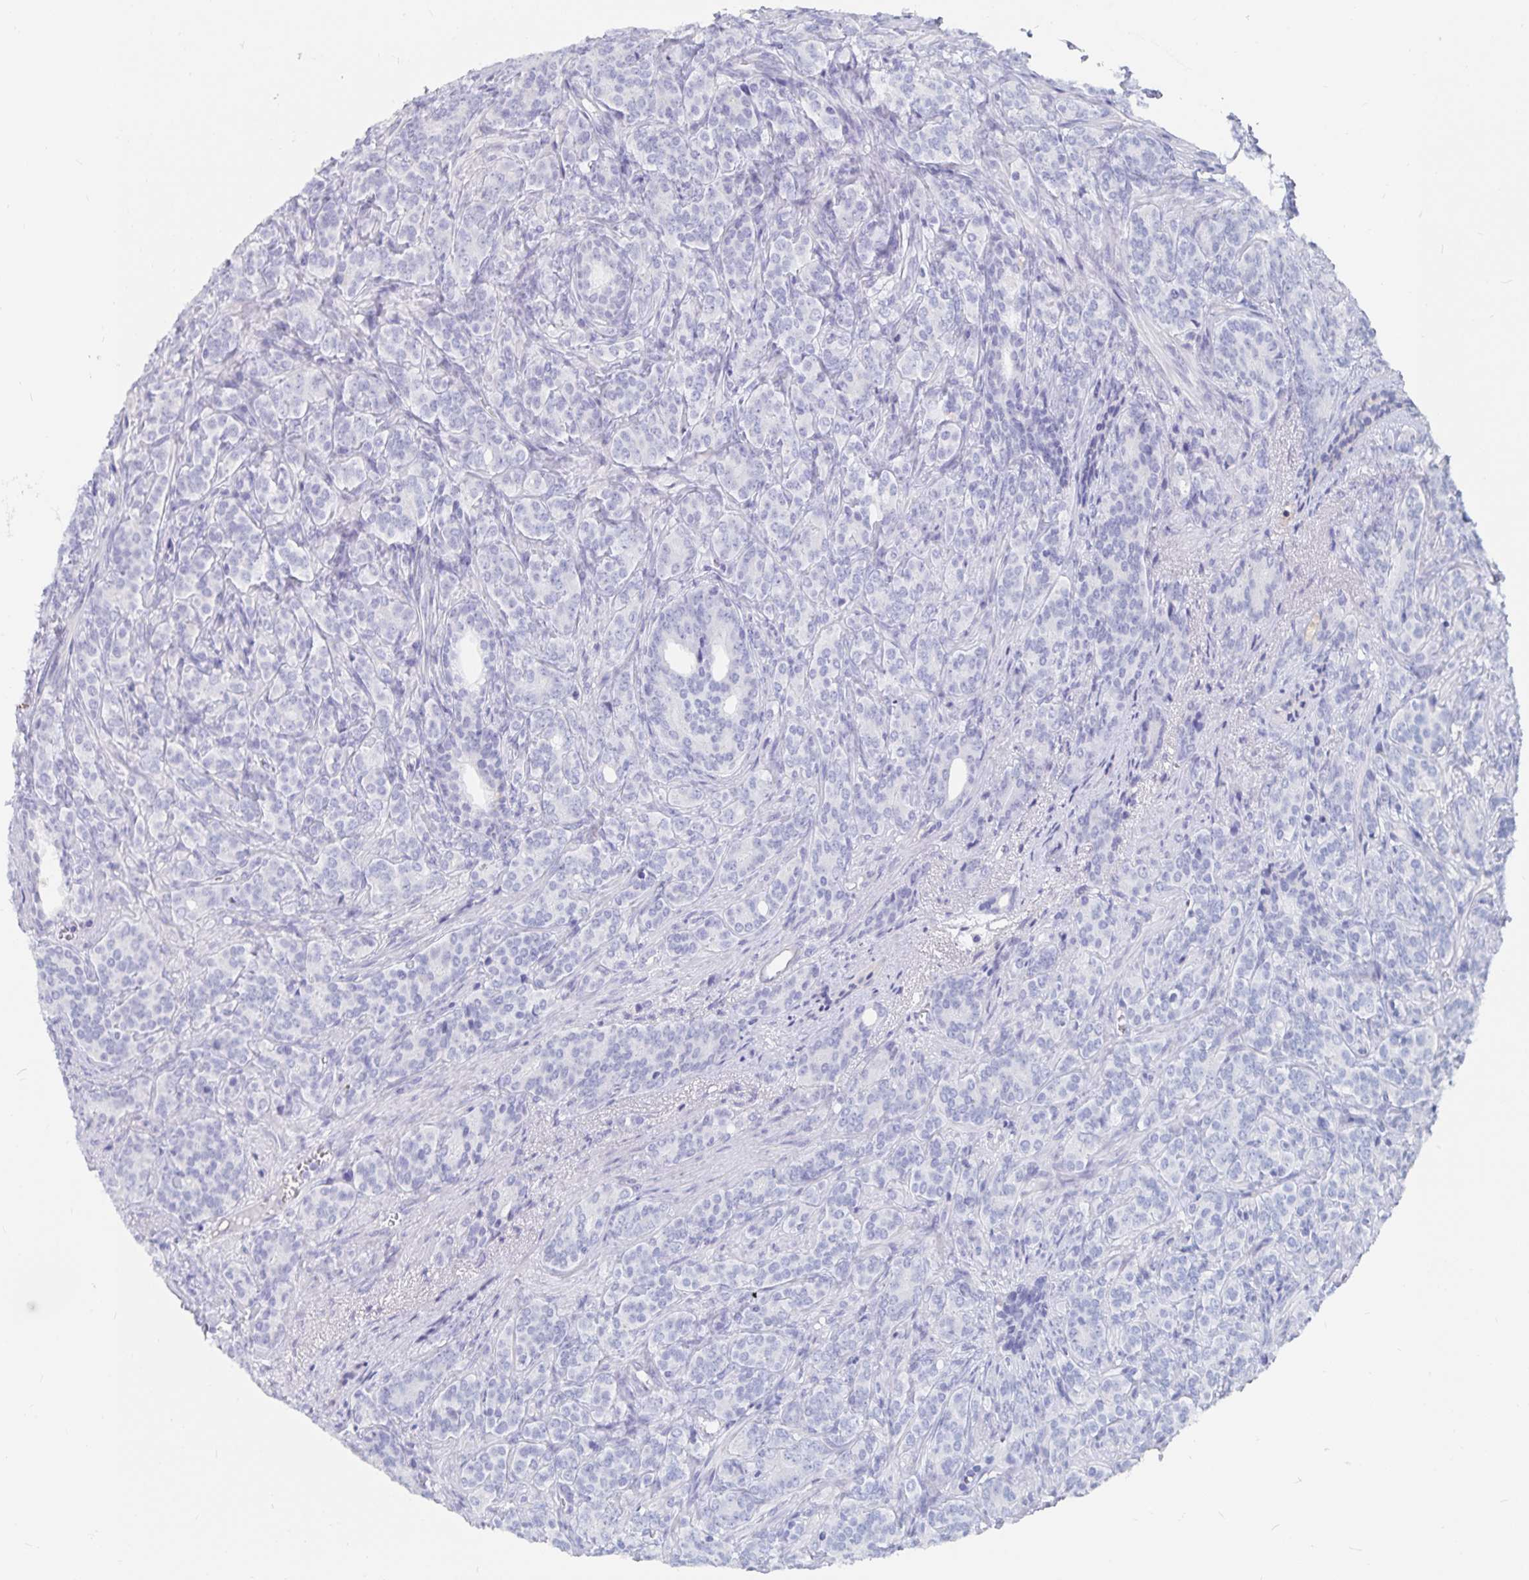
{"staining": {"intensity": "negative", "quantity": "none", "location": "none"}, "tissue": "prostate cancer", "cell_type": "Tumor cells", "image_type": "cancer", "snomed": [{"axis": "morphology", "description": "Adenocarcinoma, High grade"}, {"axis": "topography", "description": "Prostate"}], "caption": "High power microscopy histopathology image of an immunohistochemistry (IHC) micrograph of prostate cancer, revealing no significant expression in tumor cells. The staining is performed using DAB (3,3'-diaminobenzidine) brown chromogen with nuclei counter-stained in using hematoxylin.", "gene": "CFAP69", "patient": {"sex": "male", "age": 84}}